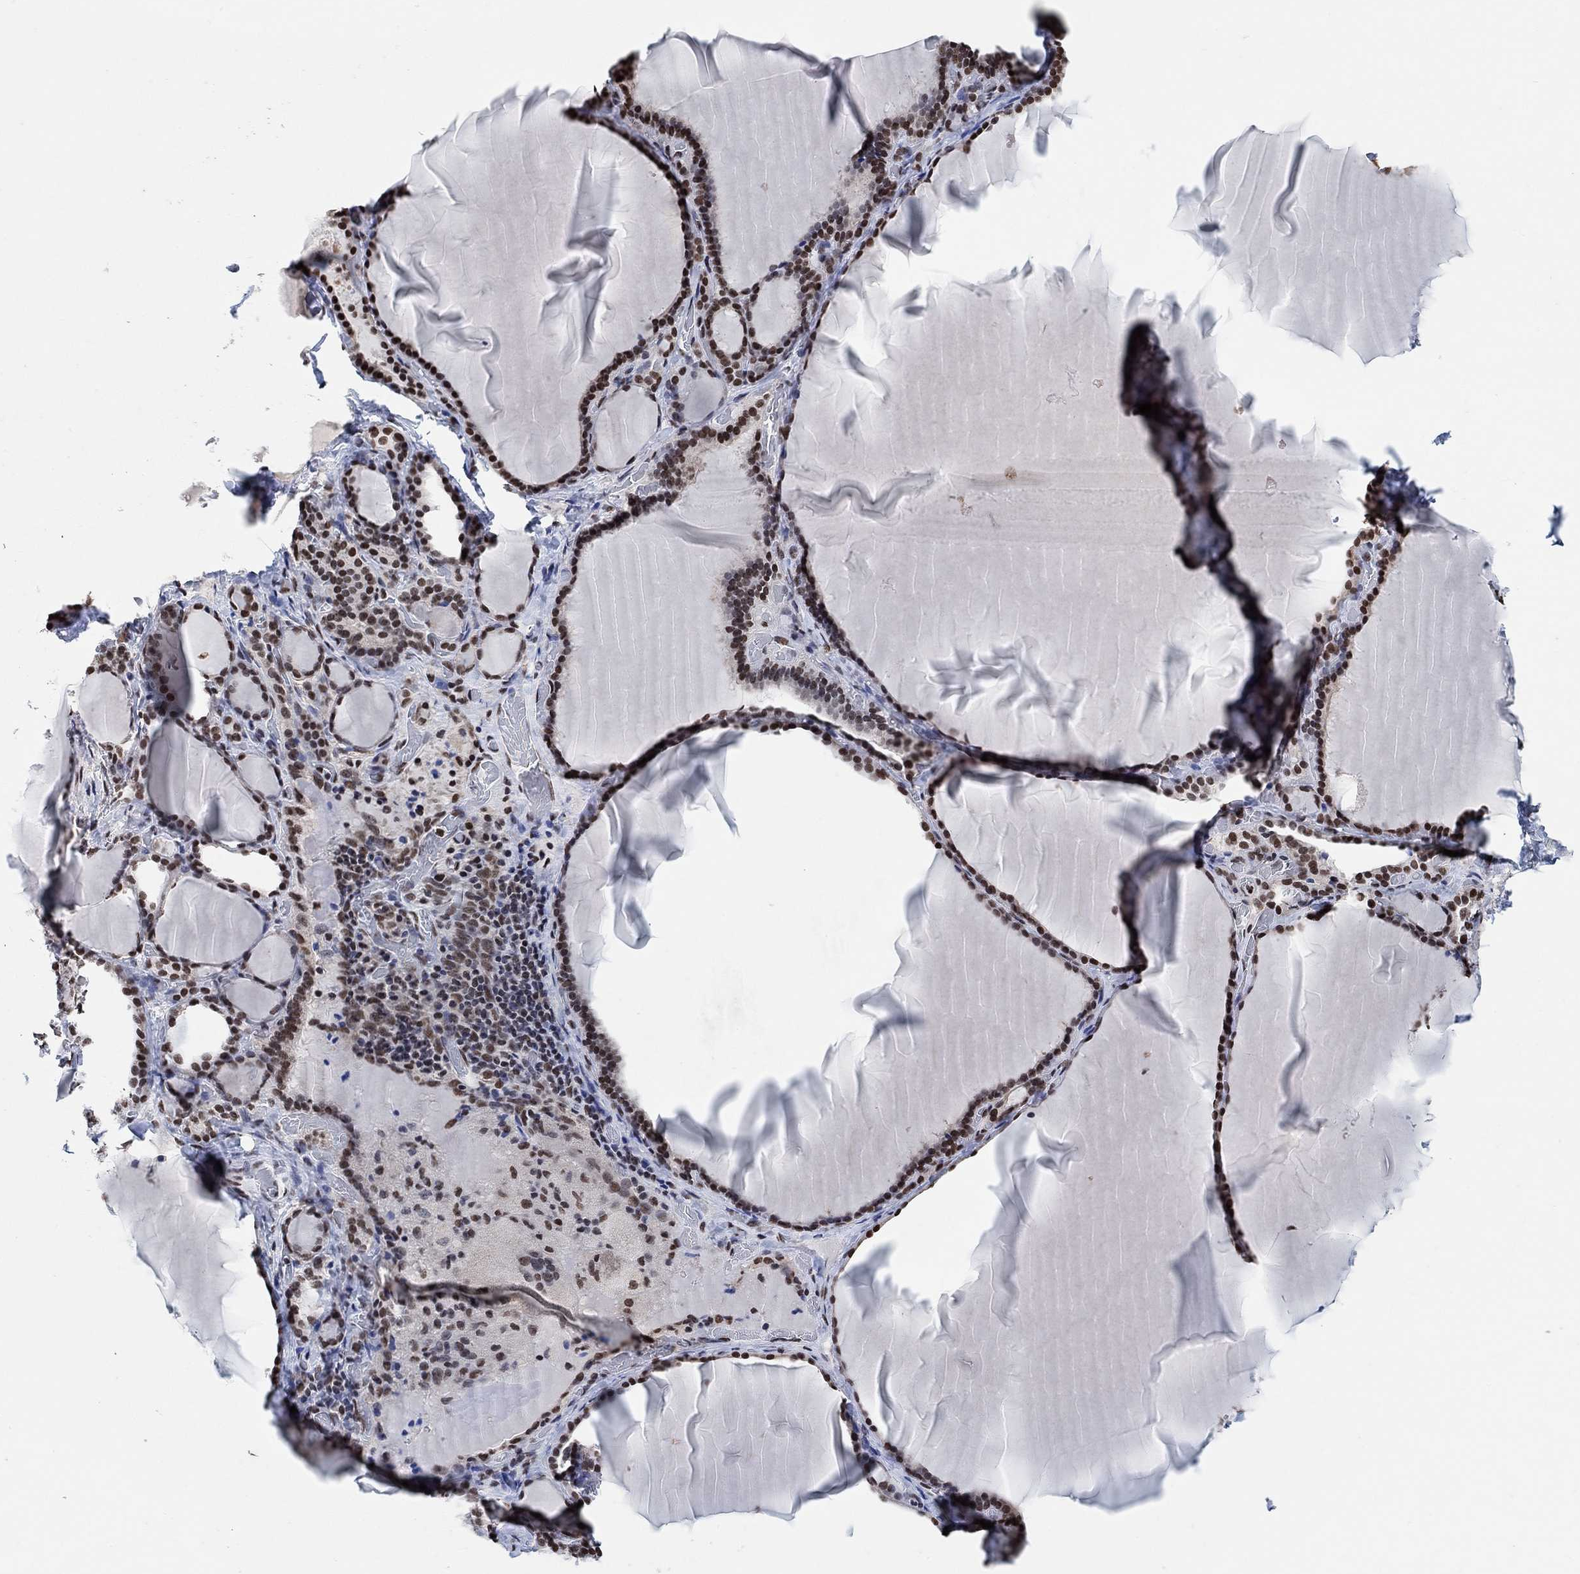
{"staining": {"intensity": "strong", "quantity": ">75%", "location": "nuclear"}, "tissue": "thyroid gland", "cell_type": "Glandular cells", "image_type": "normal", "snomed": [{"axis": "morphology", "description": "Normal tissue, NOS"}, {"axis": "morphology", "description": "Hyperplasia, NOS"}, {"axis": "topography", "description": "Thyroid gland"}], "caption": "Glandular cells demonstrate strong nuclear expression in approximately >75% of cells in unremarkable thyroid gland.", "gene": "USP39", "patient": {"sex": "female", "age": 27}}